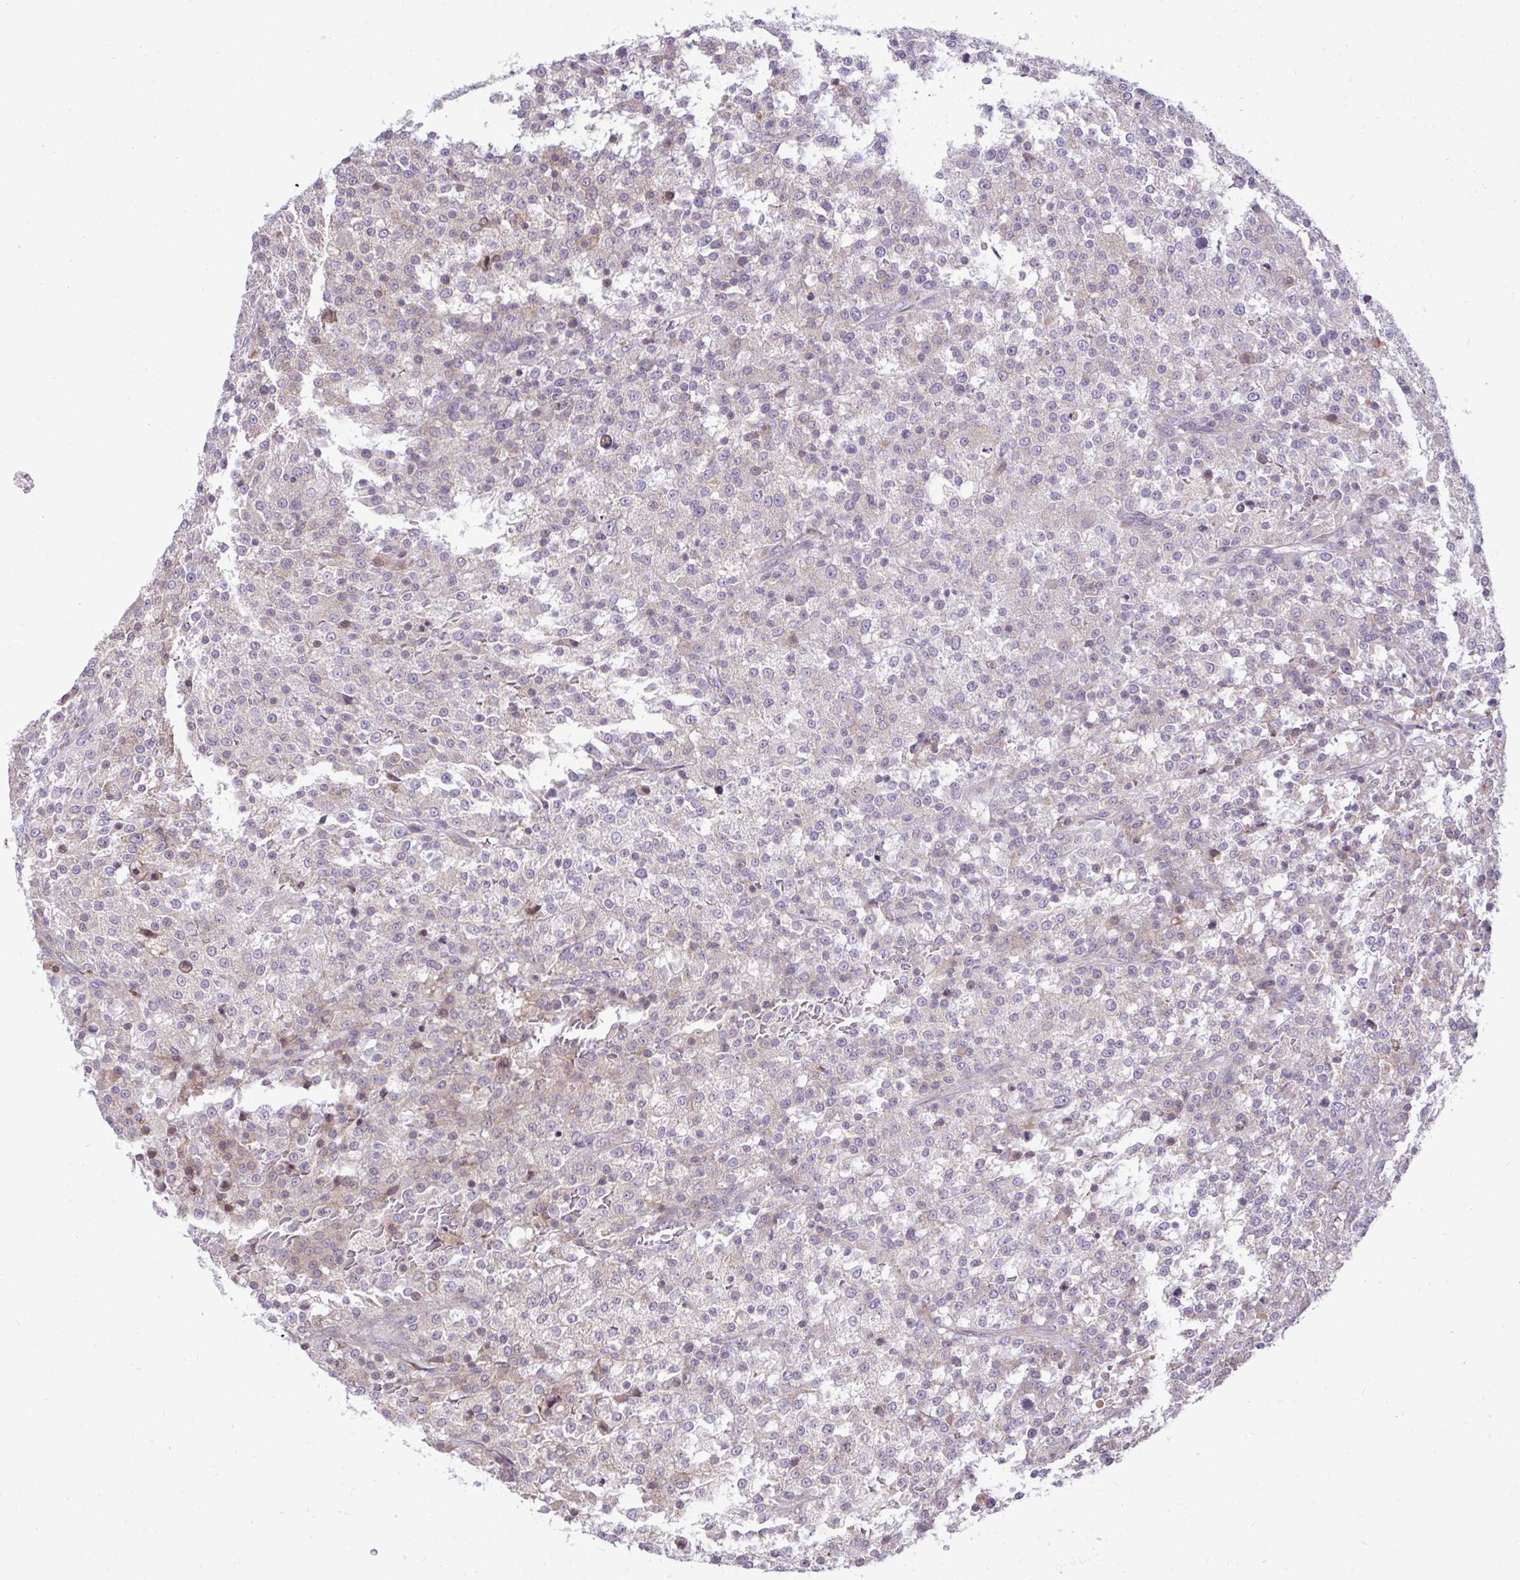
{"staining": {"intensity": "weak", "quantity": "<25%", "location": "cytoplasmic/membranous"}, "tissue": "testis cancer", "cell_type": "Tumor cells", "image_type": "cancer", "snomed": [{"axis": "morphology", "description": "Seminoma, NOS"}, {"axis": "topography", "description": "Testis"}], "caption": "A photomicrograph of testis cancer stained for a protein shows no brown staining in tumor cells.", "gene": "METTL9", "patient": {"sex": "male", "age": 59}}